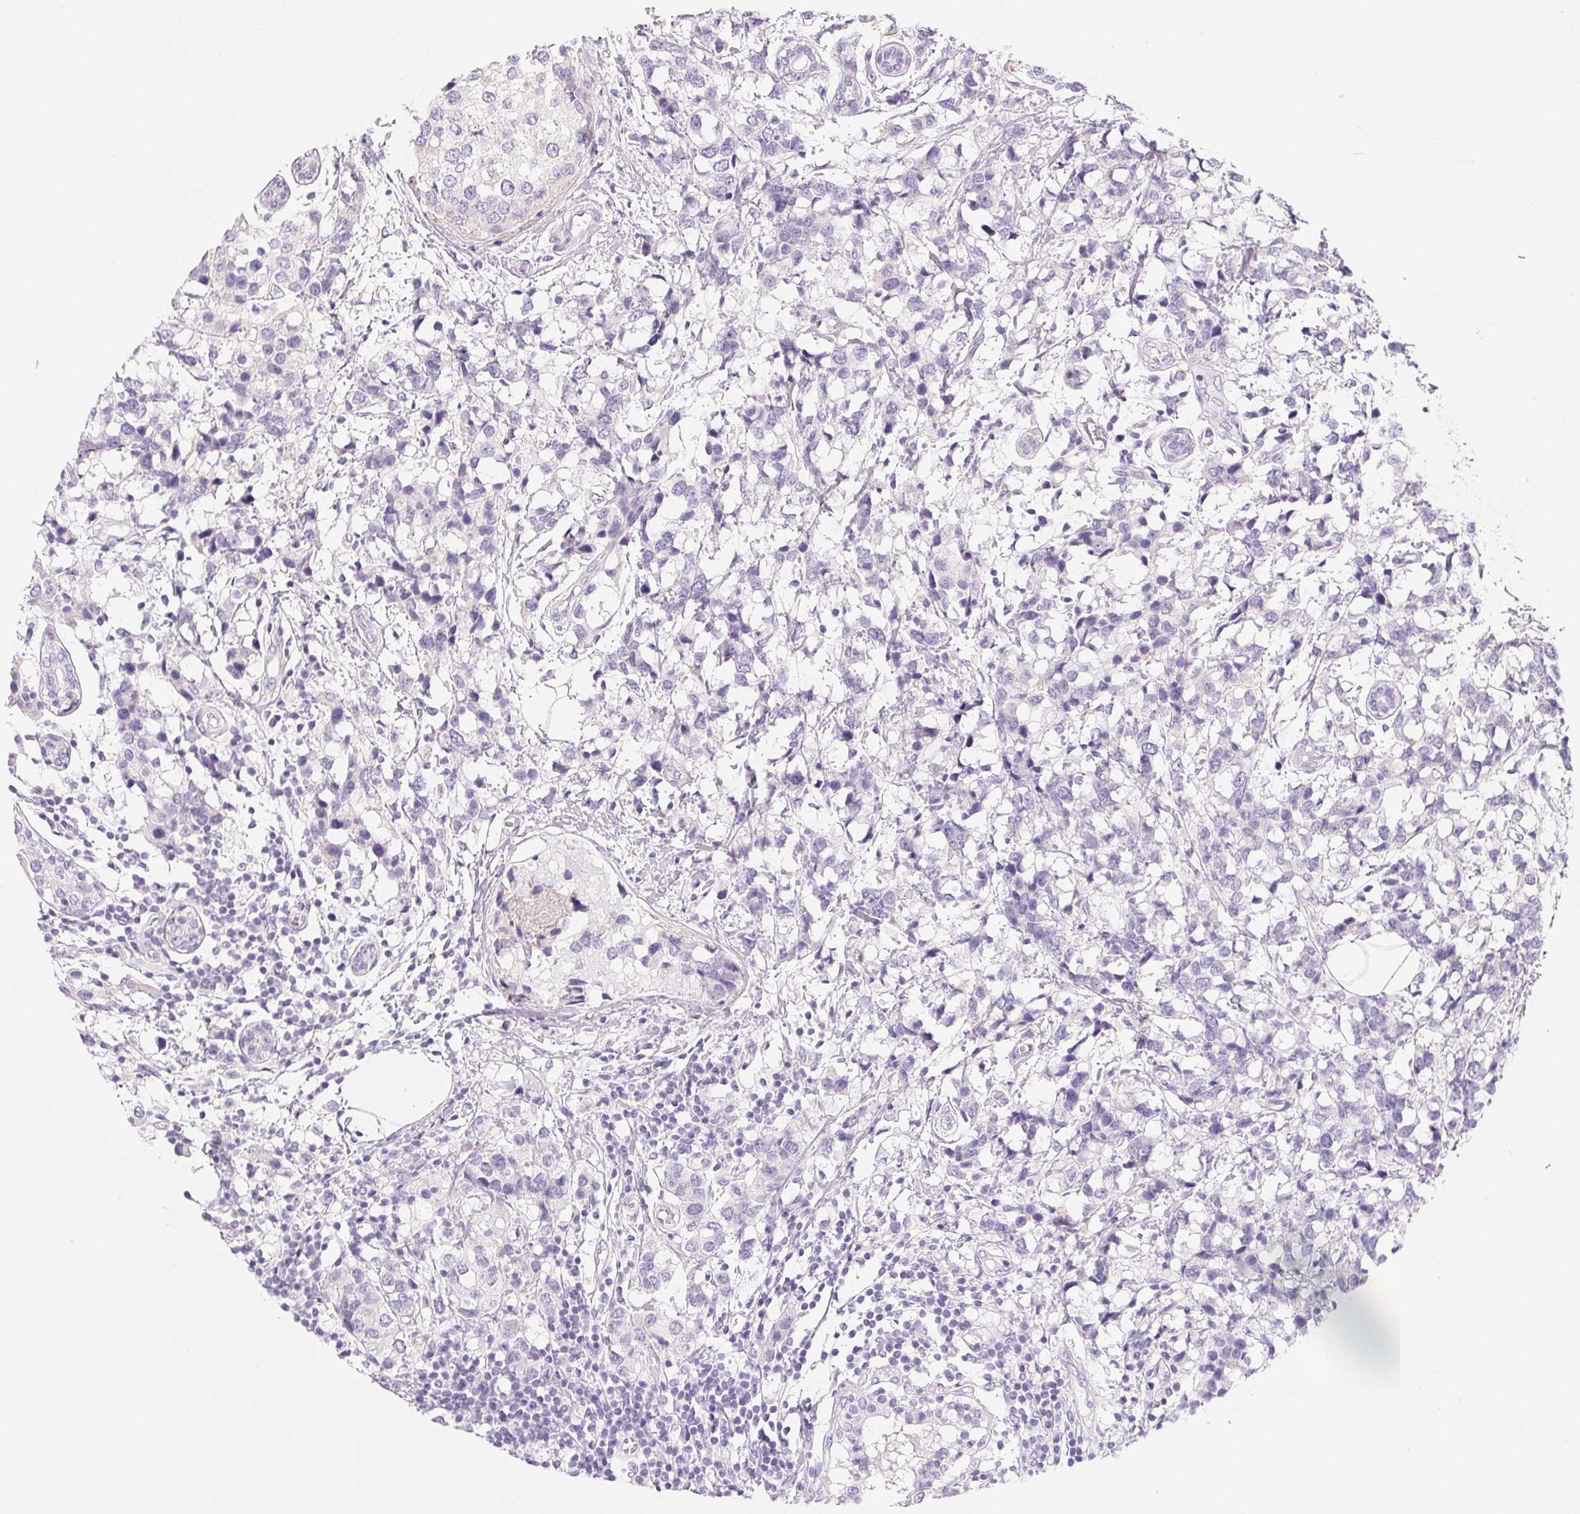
{"staining": {"intensity": "negative", "quantity": "none", "location": "none"}, "tissue": "breast cancer", "cell_type": "Tumor cells", "image_type": "cancer", "snomed": [{"axis": "morphology", "description": "Lobular carcinoma"}, {"axis": "topography", "description": "Breast"}], "caption": "A micrograph of human breast cancer is negative for staining in tumor cells.", "gene": "SPACA5B", "patient": {"sex": "female", "age": 59}}